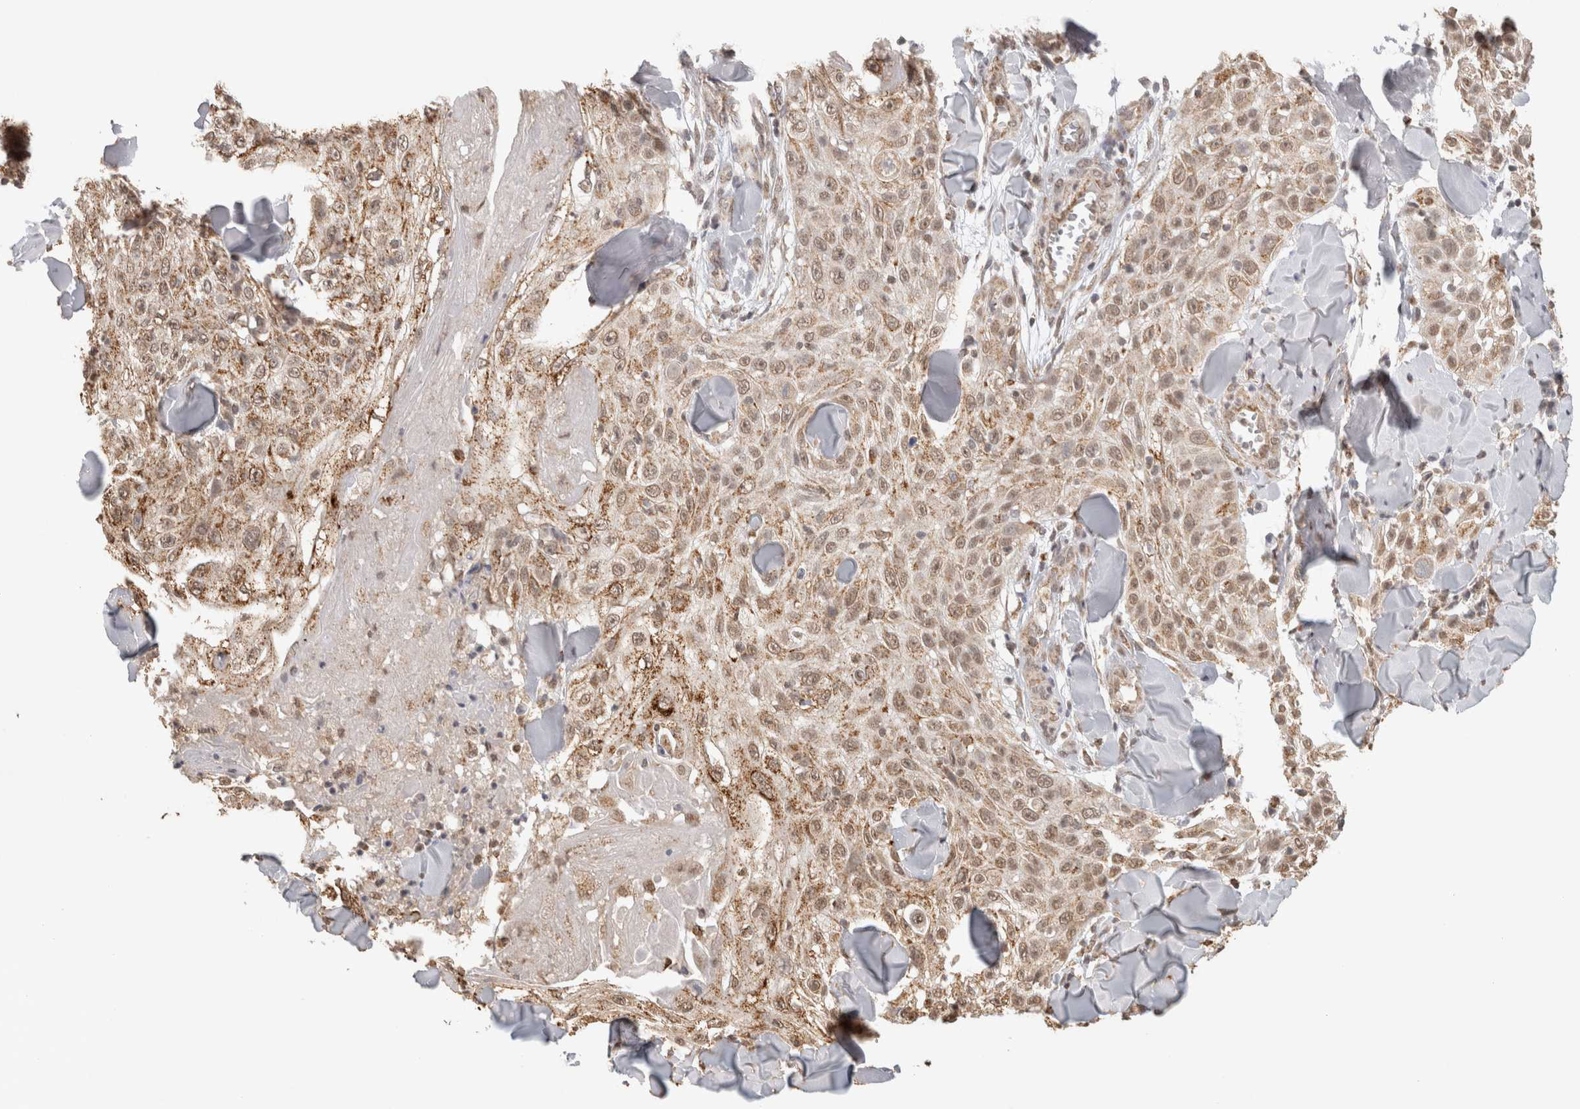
{"staining": {"intensity": "moderate", "quantity": ">75%", "location": "cytoplasmic/membranous,nuclear"}, "tissue": "skin cancer", "cell_type": "Tumor cells", "image_type": "cancer", "snomed": [{"axis": "morphology", "description": "Squamous cell carcinoma, NOS"}, {"axis": "topography", "description": "Skin"}], "caption": "DAB immunohistochemical staining of skin squamous cell carcinoma displays moderate cytoplasmic/membranous and nuclear protein positivity in about >75% of tumor cells. The staining was performed using DAB to visualize the protein expression in brown, while the nuclei were stained in blue with hematoxylin (Magnification: 20x).", "gene": "BNIP3L", "patient": {"sex": "male", "age": 86}}